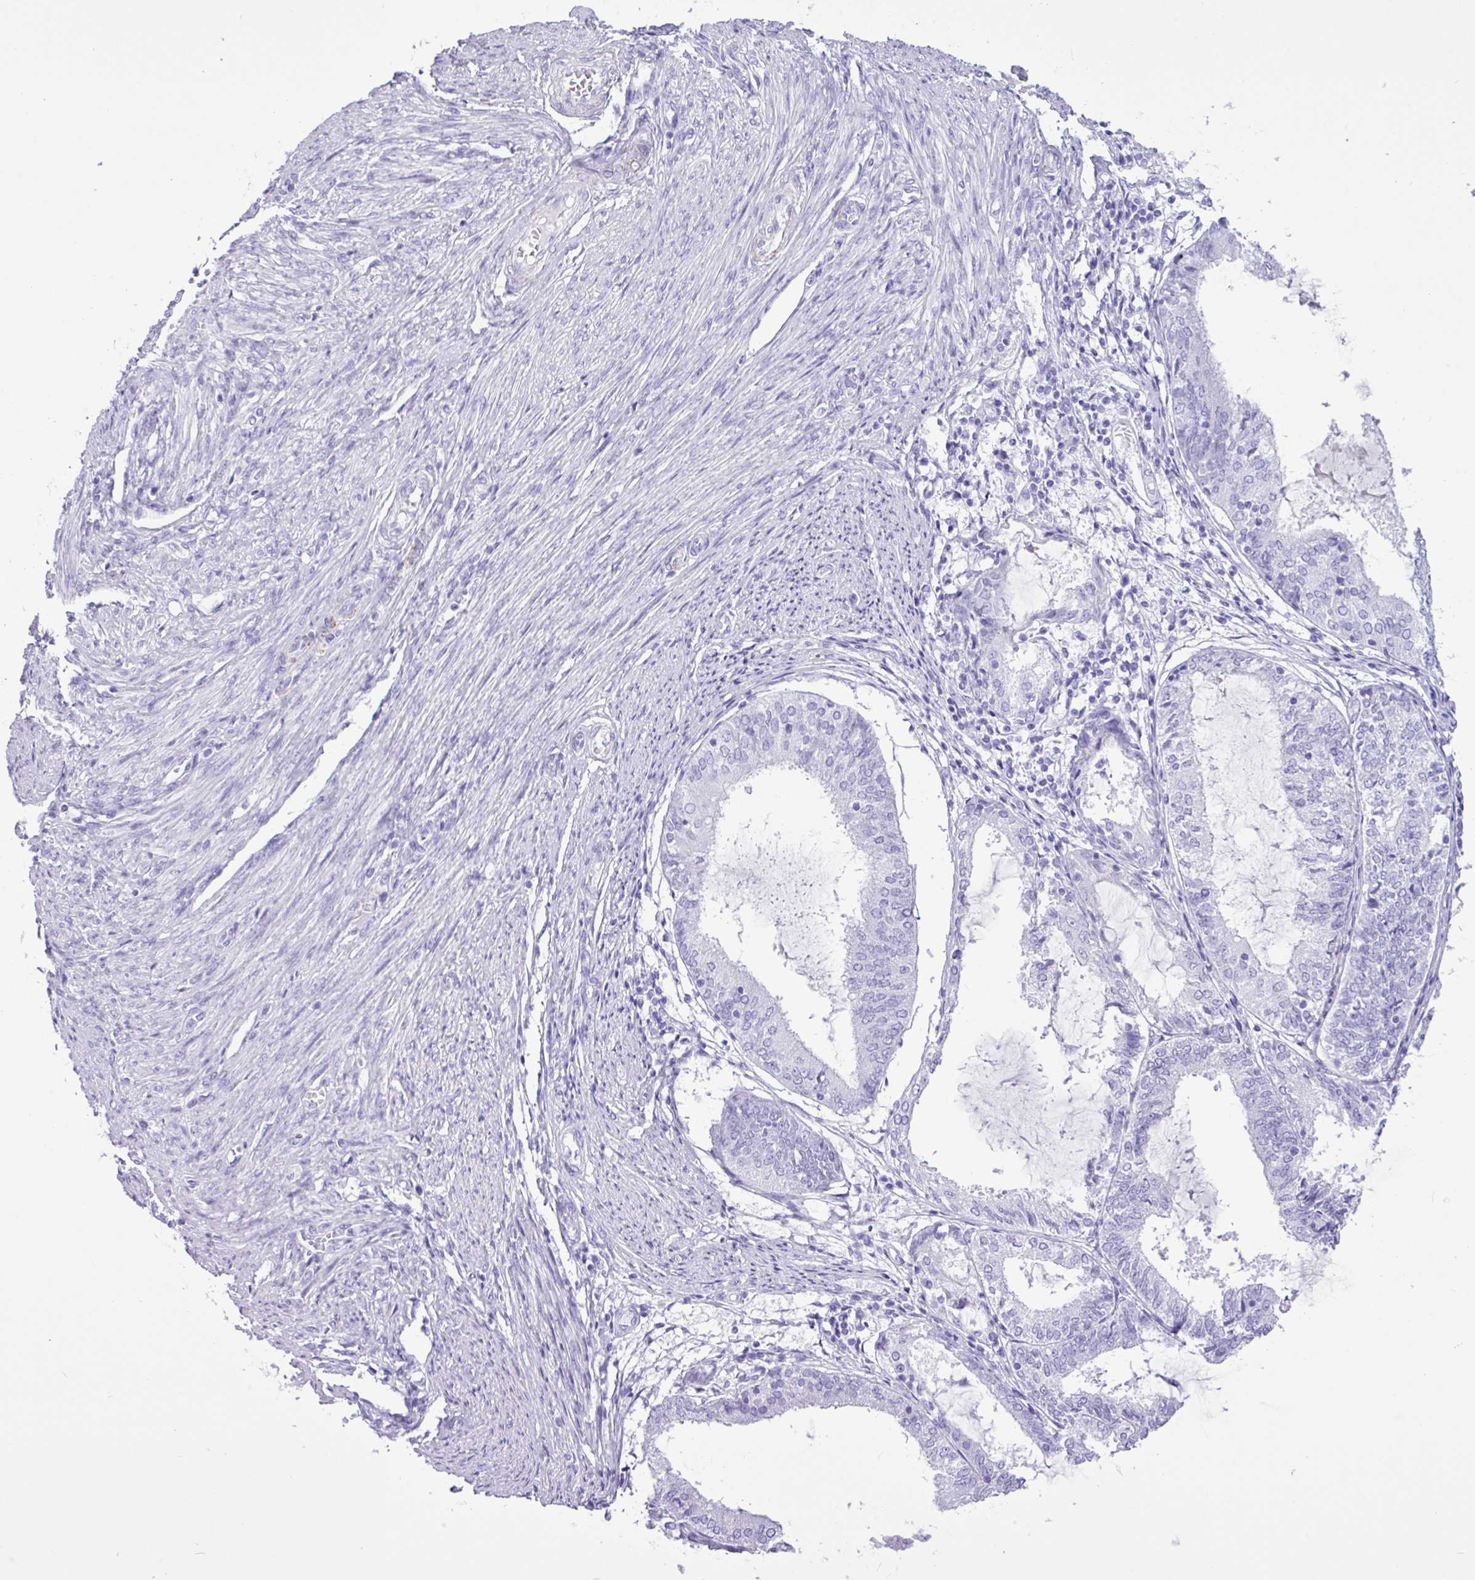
{"staining": {"intensity": "negative", "quantity": "none", "location": "none"}, "tissue": "endometrial cancer", "cell_type": "Tumor cells", "image_type": "cancer", "snomed": [{"axis": "morphology", "description": "Adenocarcinoma, NOS"}, {"axis": "topography", "description": "Endometrium"}], "caption": "IHC histopathology image of human endometrial cancer stained for a protein (brown), which shows no staining in tumor cells. (Brightfield microscopy of DAB immunohistochemistry (IHC) at high magnification).", "gene": "CKMT2", "patient": {"sex": "female", "age": 81}}